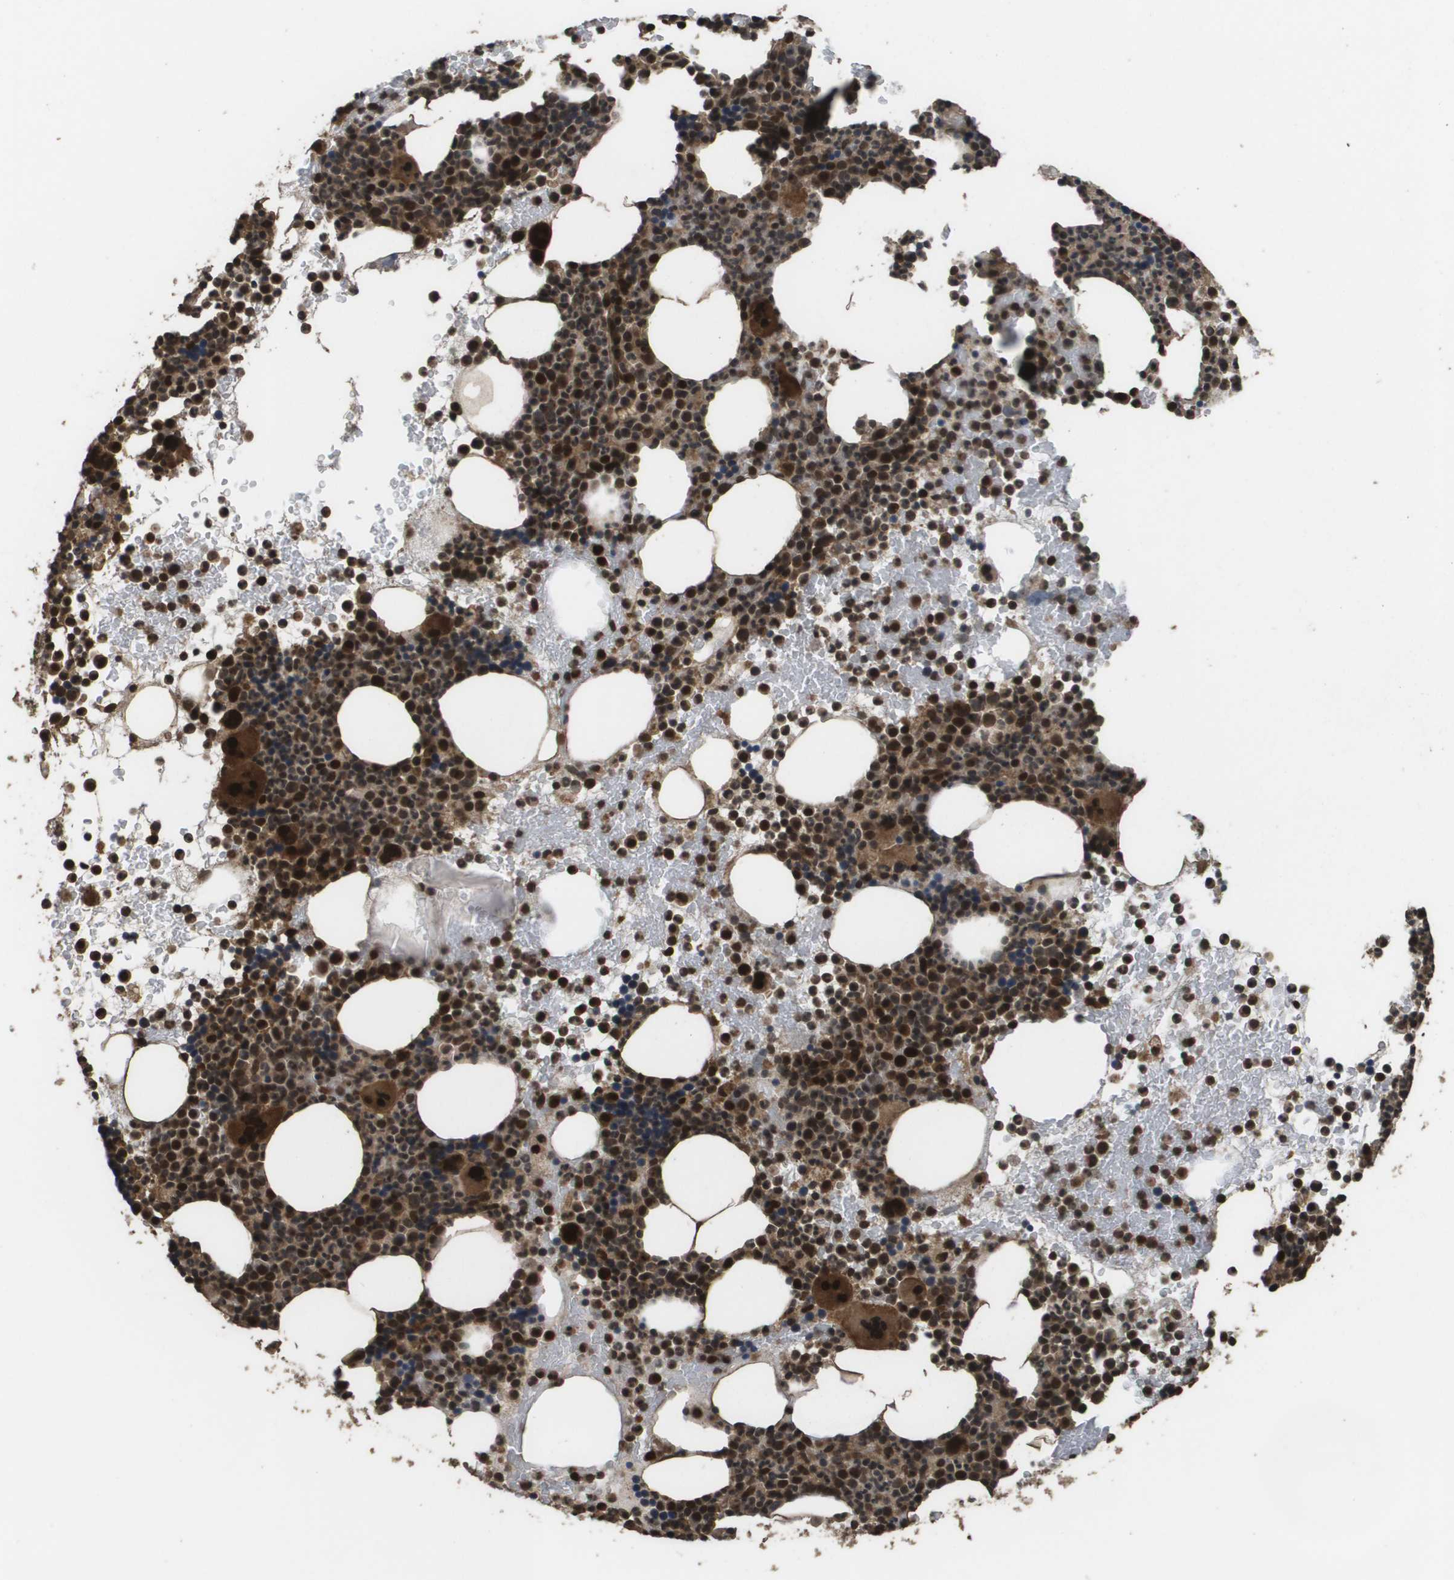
{"staining": {"intensity": "strong", "quantity": ">75%", "location": "cytoplasmic/membranous,nuclear"}, "tissue": "bone marrow", "cell_type": "Hematopoietic cells", "image_type": "normal", "snomed": [{"axis": "morphology", "description": "Normal tissue, NOS"}, {"axis": "morphology", "description": "Inflammation, NOS"}, {"axis": "topography", "description": "Bone marrow"}], "caption": "IHC (DAB (3,3'-diaminobenzidine)) staining of benign bone marrow displays strong cytoplasmic/membranous,nuclear protein expression in approximately >75% of hematopoietic cells. (Stains: DAB (3,3'-diaminobenzidine) in brown, nuclei in blue, Microscopy: brightfield microscopy at high magnification).", "gene": "AXIN2", "patient": {"sex": "male", "age": 73}}